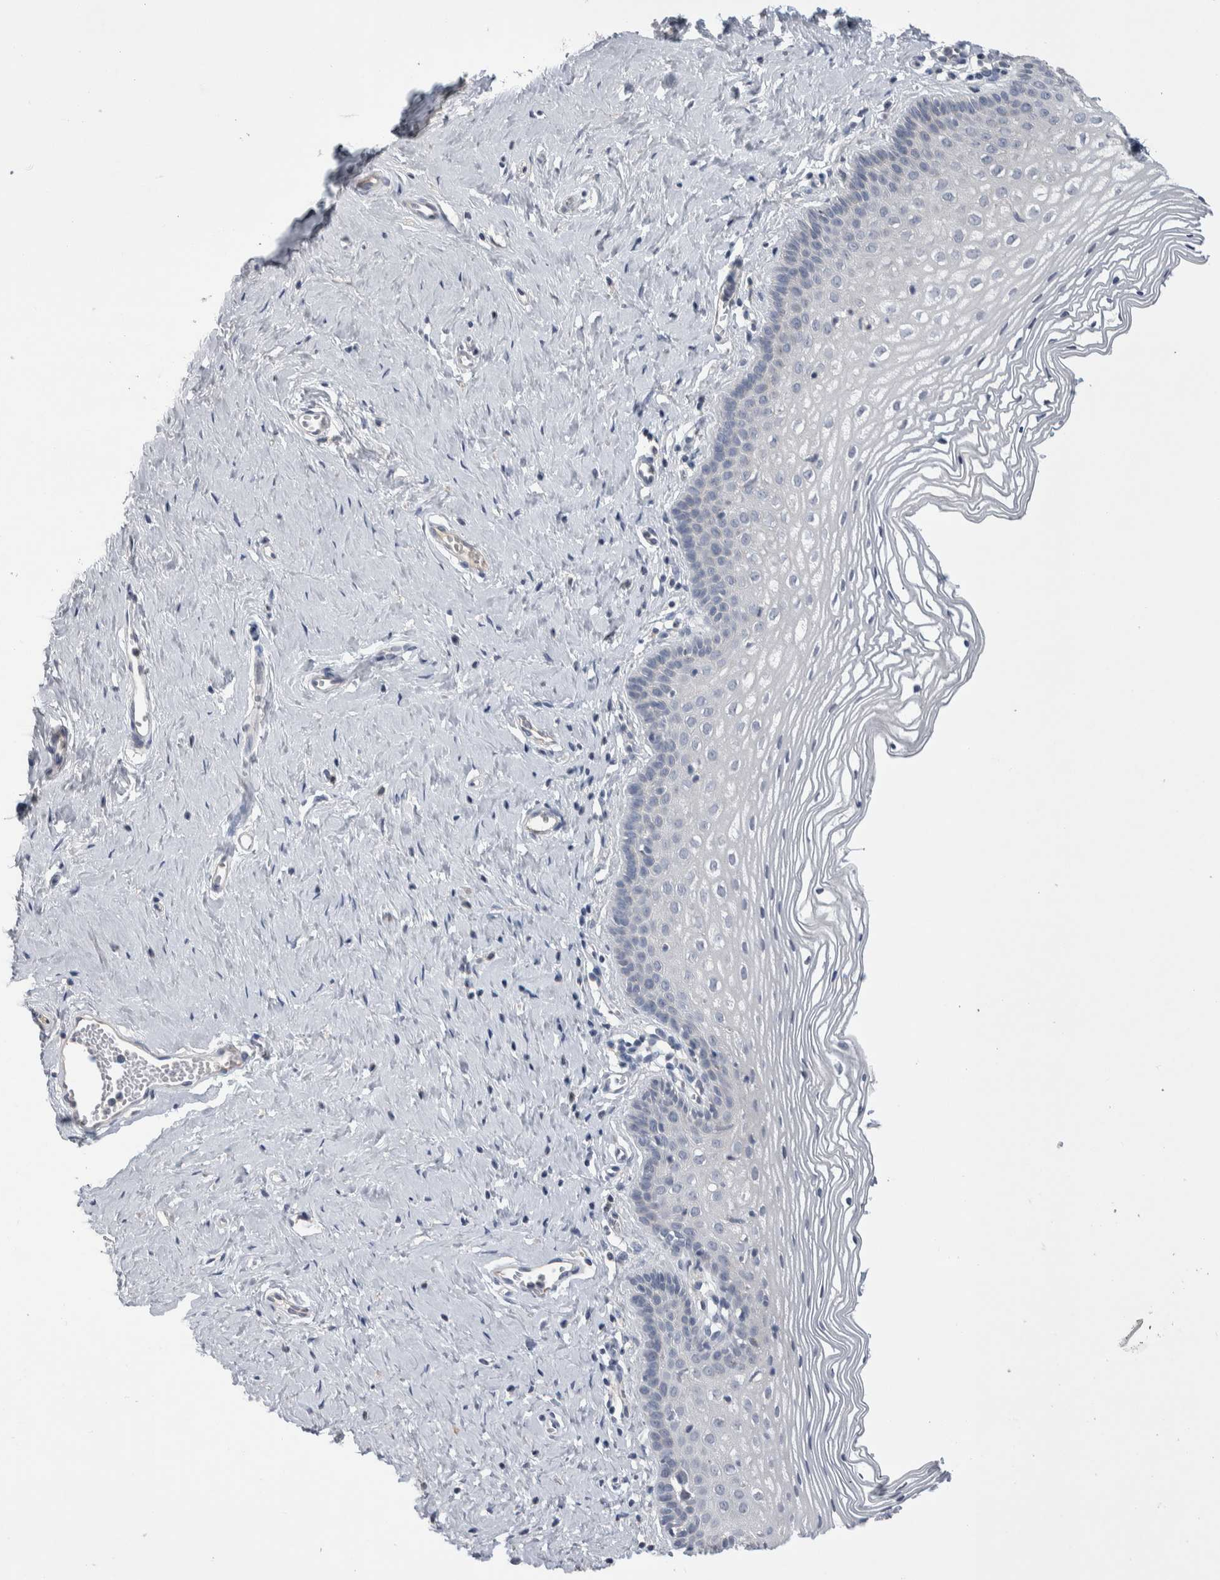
{"staining": {"intensity": "negative", "quantity": "none", "location": "none"}, "tissue": "vagina", "cell_type": "Squamous epithelial cells", "image_type": "normal", "snomed": [{"axis": "morphology", "description": "Normal tissue, NOS"}, {"axis": "topography", "description": "Vagina"}], "caption": "A photomicrograph of vagina stained for a protein shows no brown staining in squamous epithelial cells. (IHC, brightfield microscopy, high magnification).", "gene": "CEP131", "patient": {"sex": "female", "age": 32}}